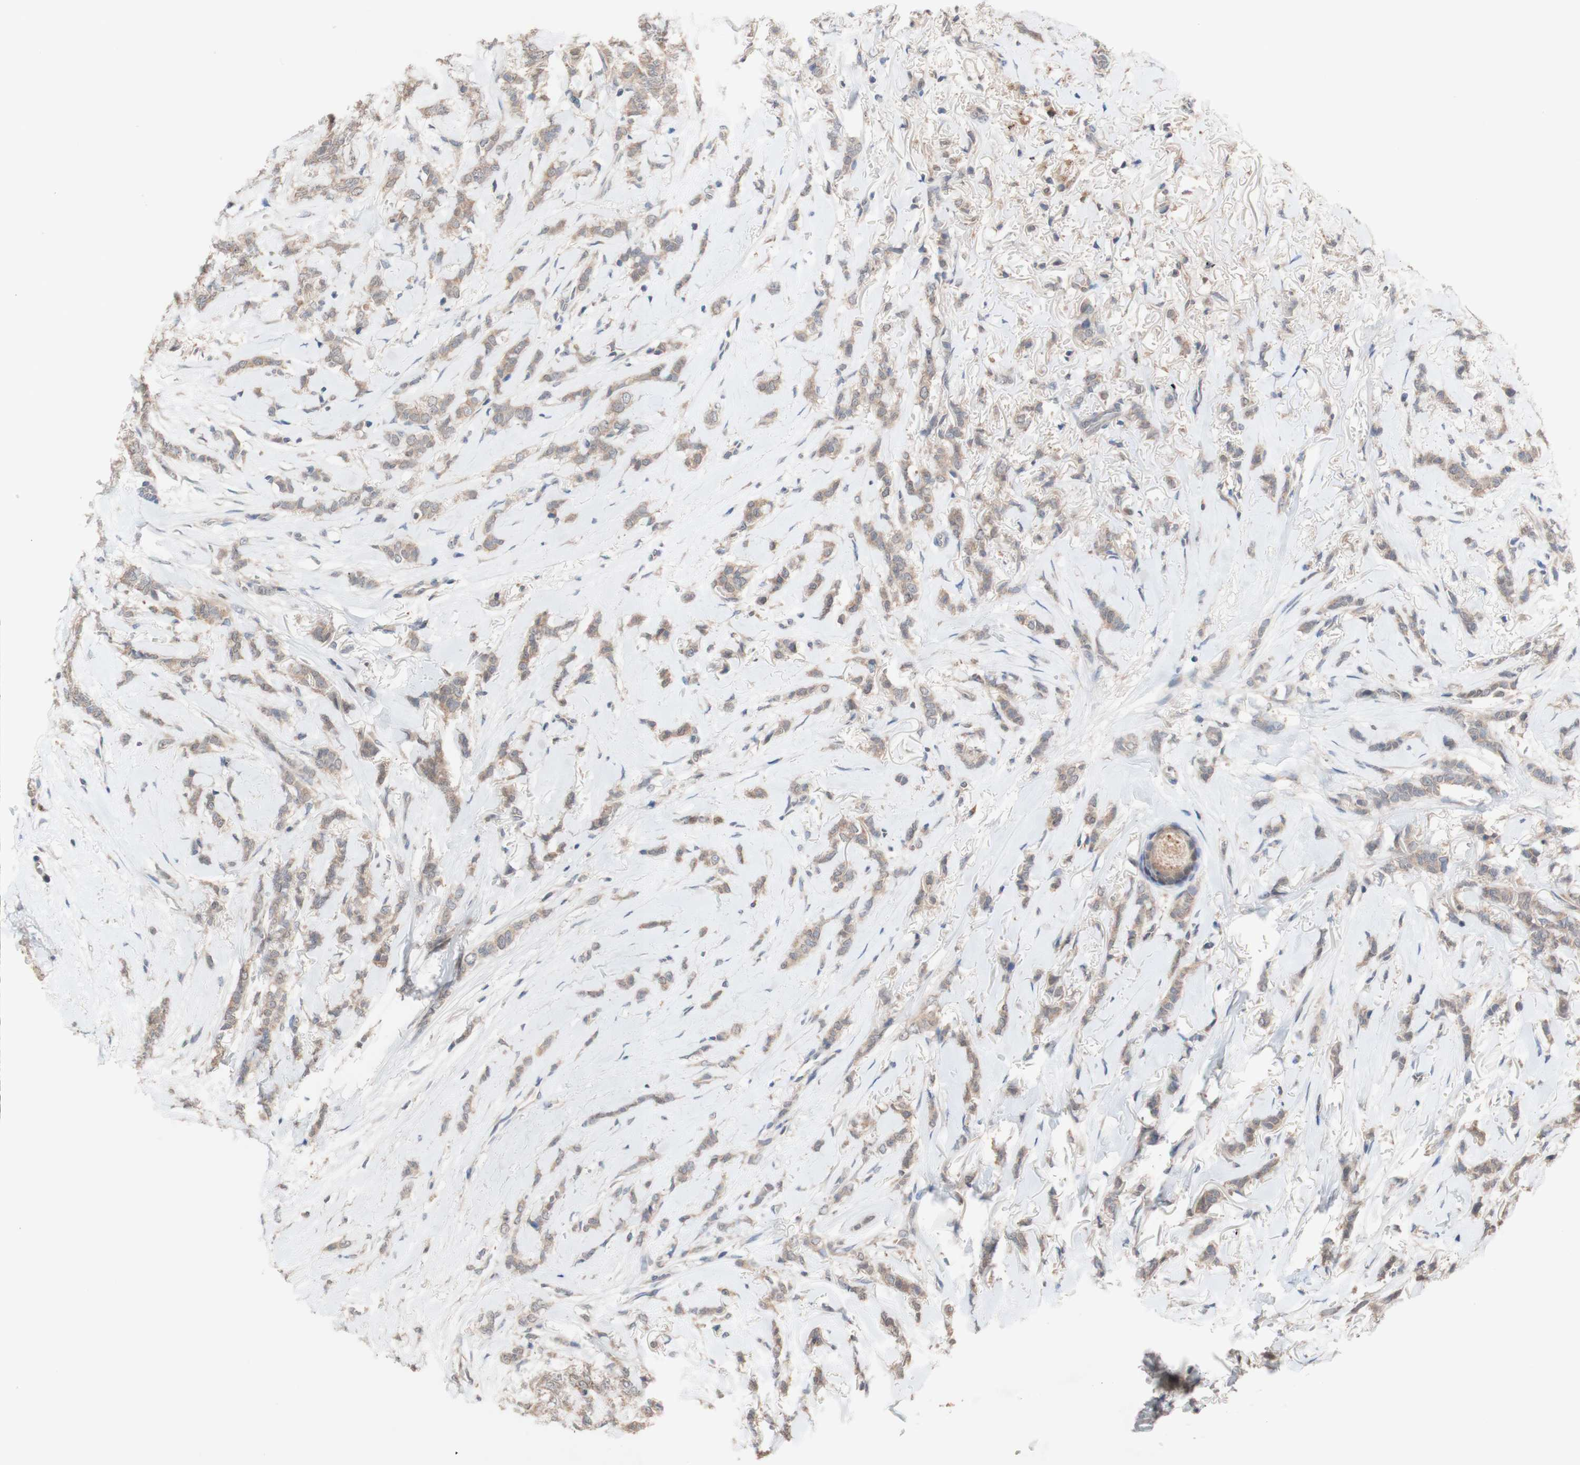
{"staining": {"intensity": "weak", "quantity": ">75%", "location": "cytoplasmic/membranous"}, "tissue": "breast cancer", "cell_type": "Tumor cells", "image_type": "cancer", "snomed": [{"axis": "morphology", "description": "Lobular carcinoma"}, {"axis": "topography", "description": "Skin"}, {"axis": "topography", "description": "Breast"}], "caption": "This micrograph reveals breast cancer stained with immunohistochemistry (IHC) to label a protein in brown. The cytoplasmic/membranous of tumor cells show weak positivity for the protein. Nuclei are counter-stained blue.", "gene": "PEX2", "patient": {"sex": "female", "age": 46}}